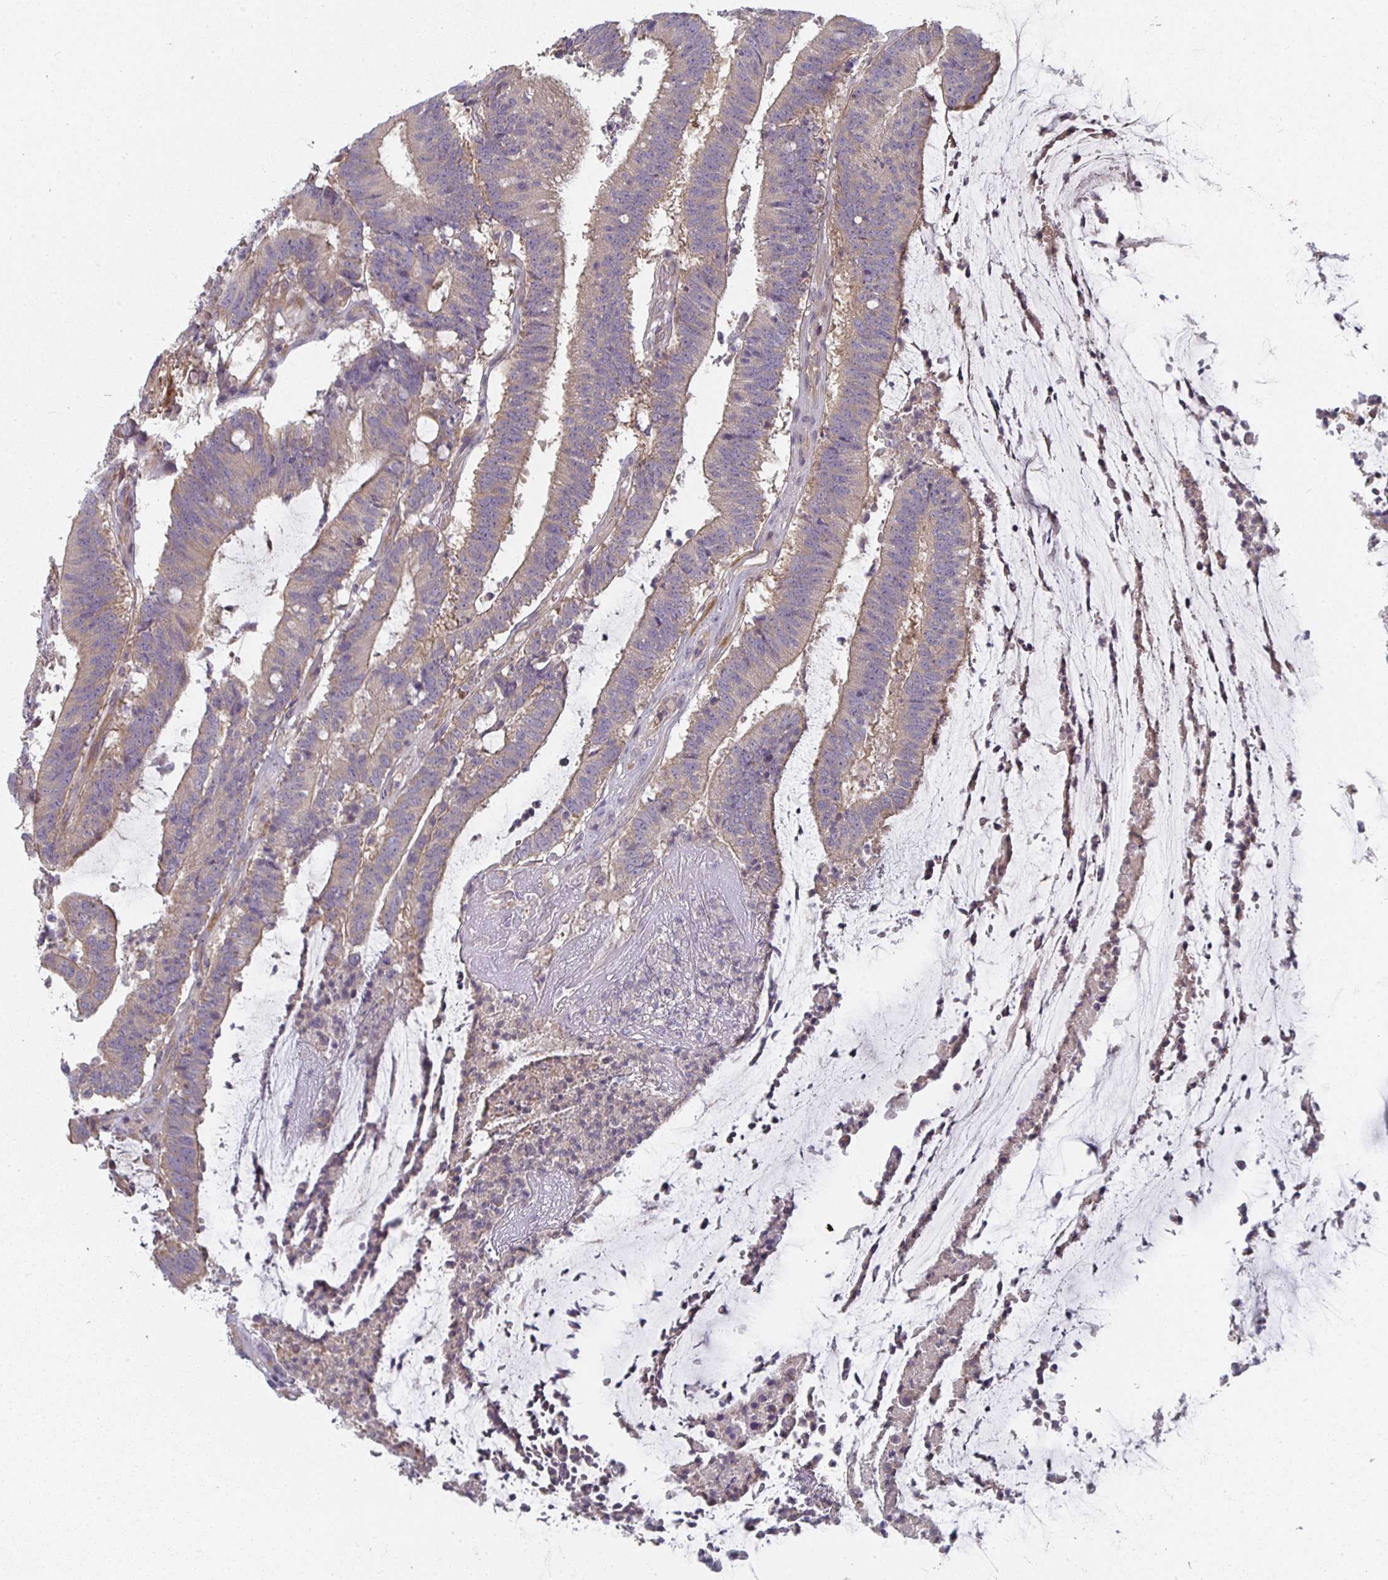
{"staining": {"intensity": "weak", "quantity": "<25%", "location": "cytoplasmic/membranous"}, "tissue": "colorectal cancer", "cell_type": "Tumor cells", "image_type": "cancer", "snomed": [{"axis": "morphology", "description": "Adenocarcinoma, NOS"}, {"axis": "topography", "description": "Colon"}], "caption": "DAB immunohistochemical staining of colorectal cancer (adenocarcinoma) demonstrates no significant expression in tumor cells.", "gene": "CTHRC1", "patient": {"sex": "female", "age": 43}}